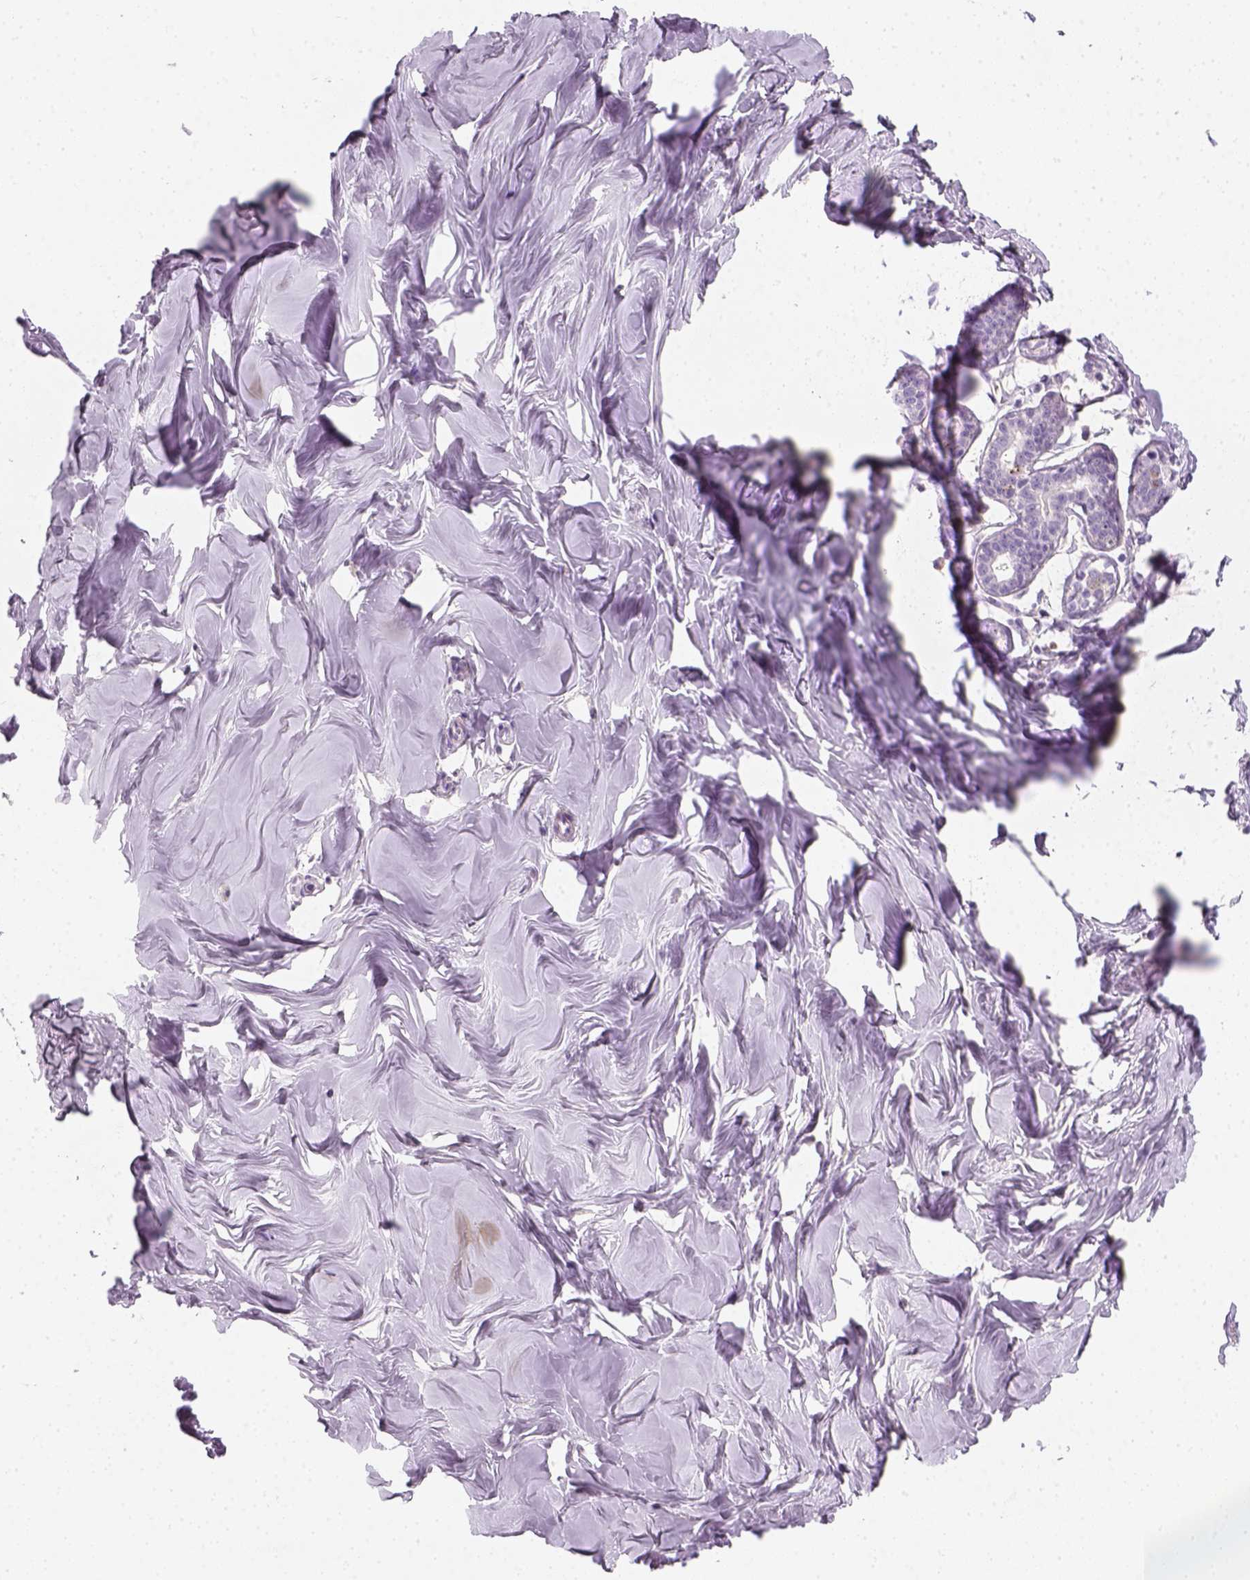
{"staining": {"intensity": "negative", "quantity": "none", "location": "none"}, "tissue": "breast", "cell_type": "Adipocytes", "image_type": "normal", "snomed": [{"axis": "morphology", "description": "Normal tissue, NOS"}, {"axis": "topography", "description": "Breast"}], "caption": "IHC micrograph of benign human breast stained for a protein (brown), which displays no expression in adipocytes.", "gene": "FAM163B", "patient": {"sex": "female", "age": 27}}